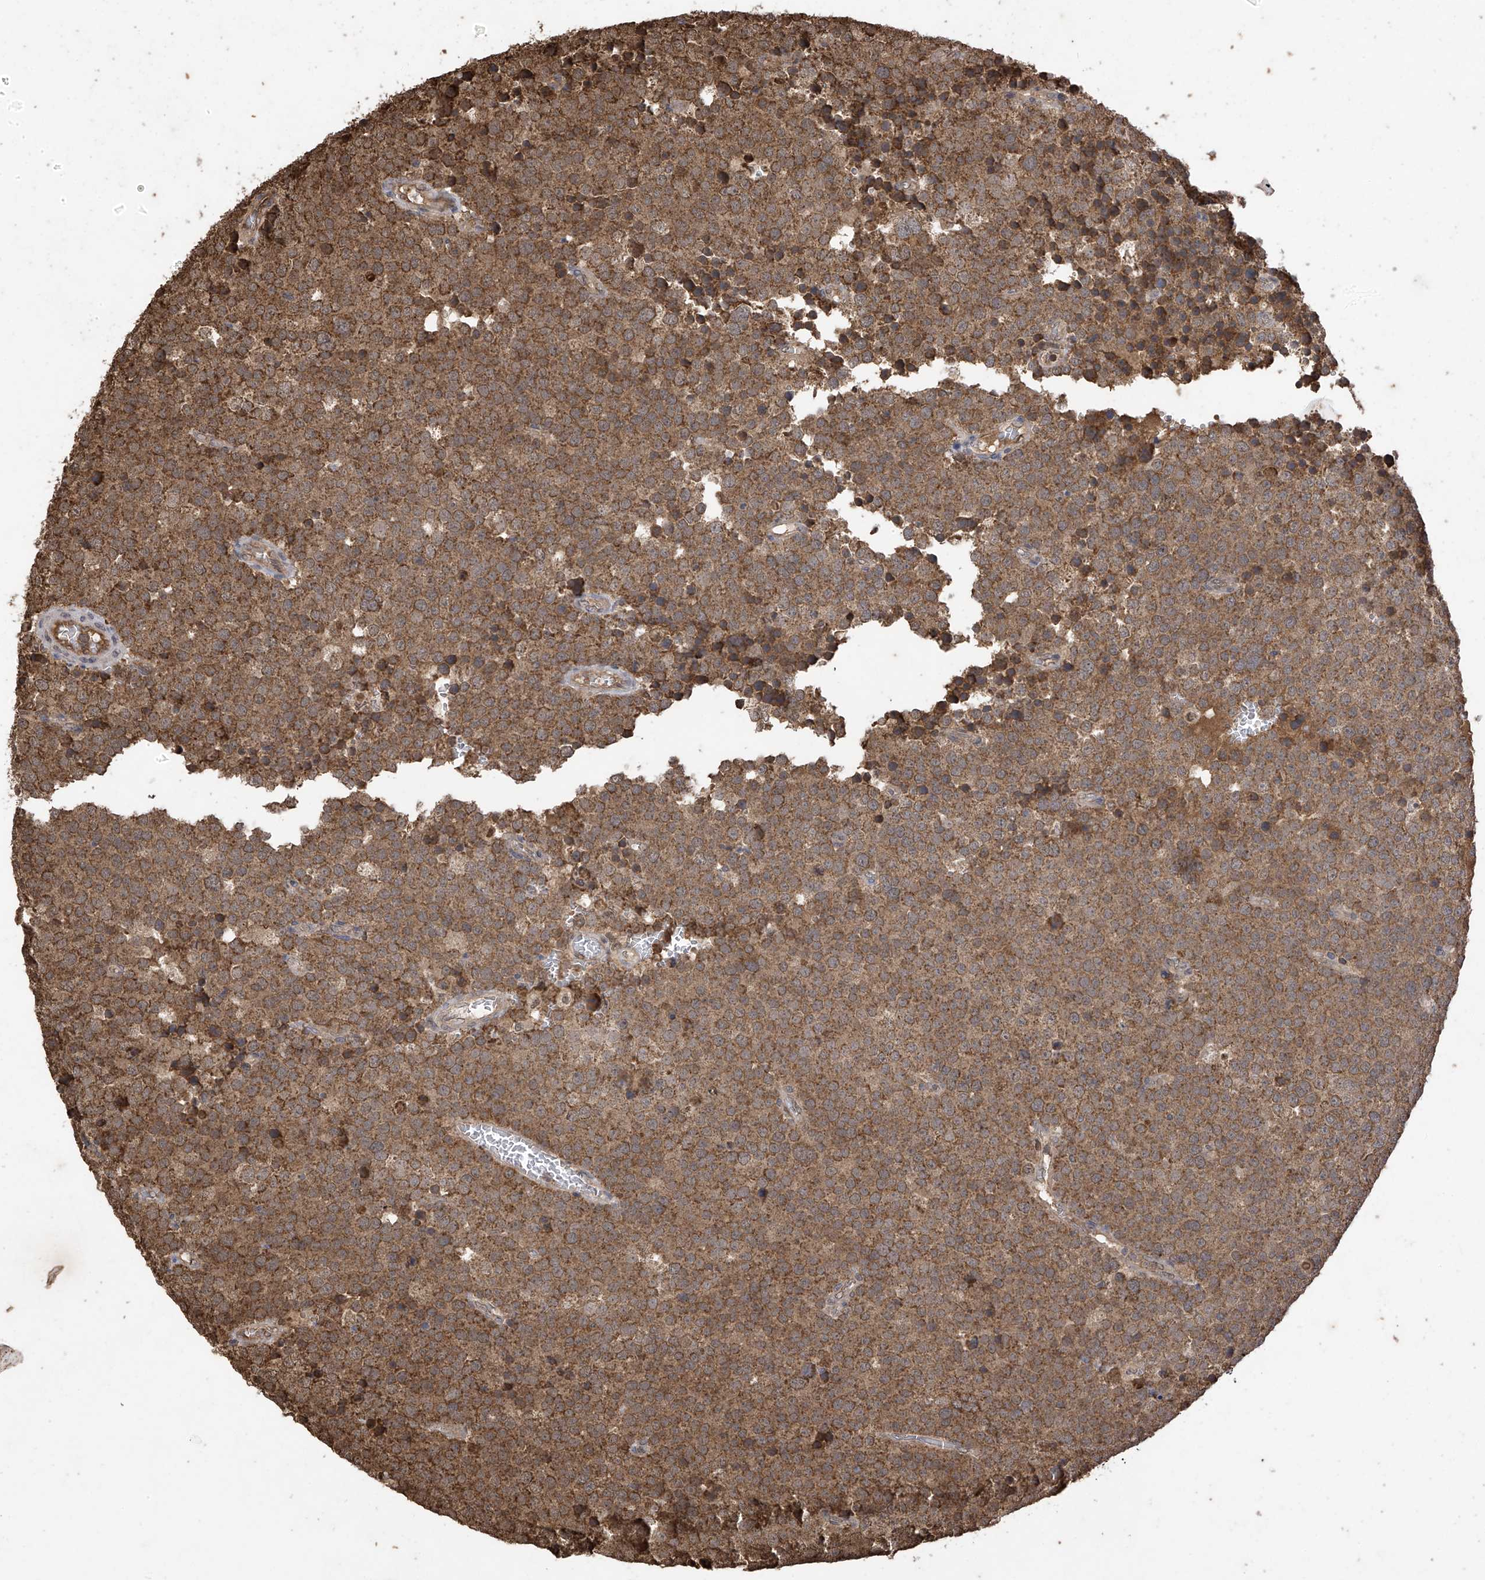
{"staining": {"intensity": "moderate", "quantity": ">75%", "location": "cytoplasmic/membranous"}, "tissue": "testis cancer", "cell_type": "Tumor cells", "image_type": "cancer", "snomed": [{"axis": "morphology", "description": "Seminoma, NOS"}, {"axis": "topography", "description": "Testis"}], "caption": "Brown immunohistochemical staining in testis cancer demonstrates moderate cytoplasmic/membranous staining in approximately >75% of tumor cells.", "gene": "PNPT1", "patient": {"sex": "male", "age": 71}}